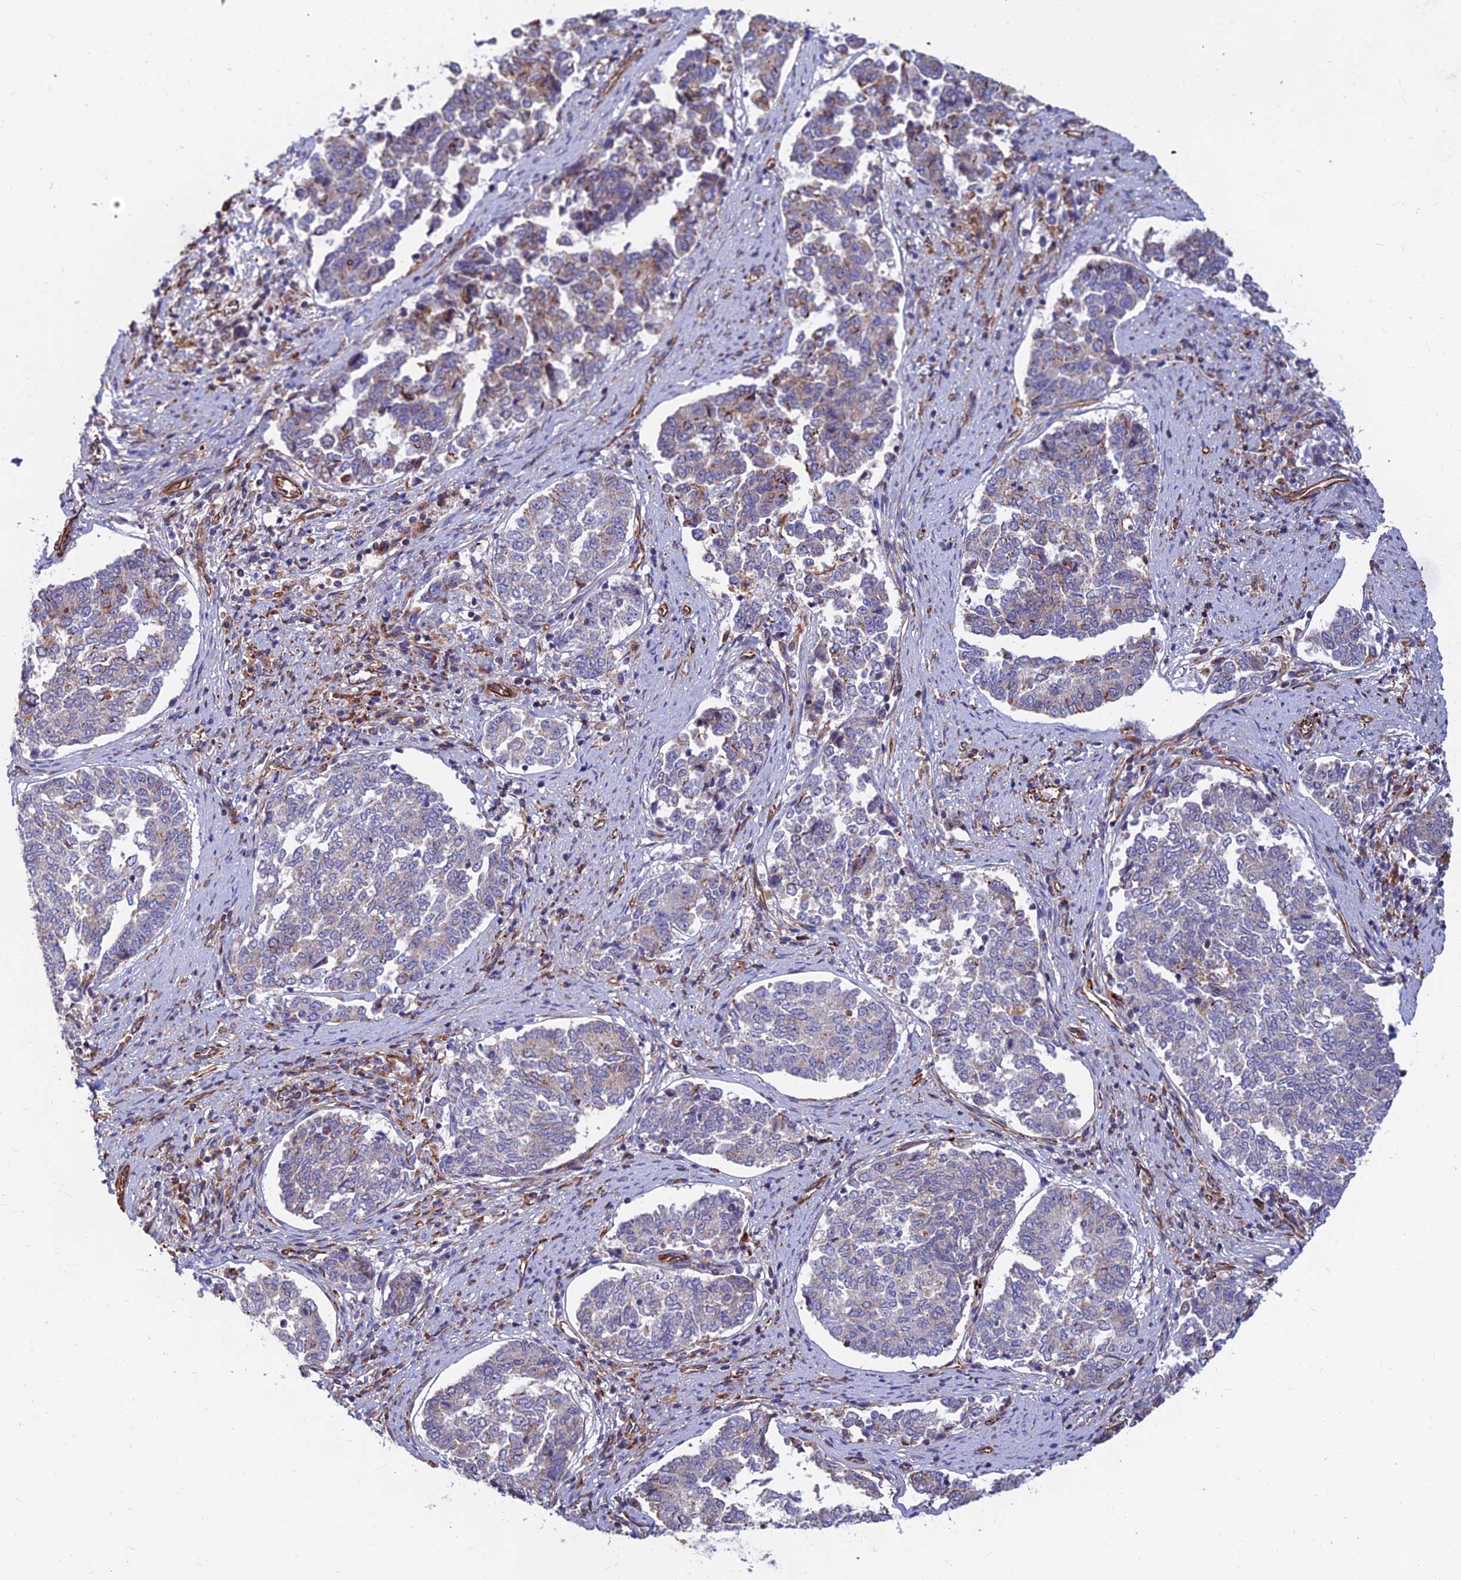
{"staining": {"intensity": "weak", "quantity": "<25%", "location": "cytoplasmic/membranous"}, "tissue": "endometrial cancer", "cell_type": "Tumor cells", "image_type": "cancer", "snomed": [{"axis": "morphology", "description": "Adenocarcinoma, NOS"}, {"axis": "topography", "description": "Endometrium"}], "caption": "This is an immunohistochemistry (IHC) image of endometrial adenocarcinoma. There is no staining in tumor cells.", "gene": "CDK18", "patient": {"sex": "female", "age": 80}}